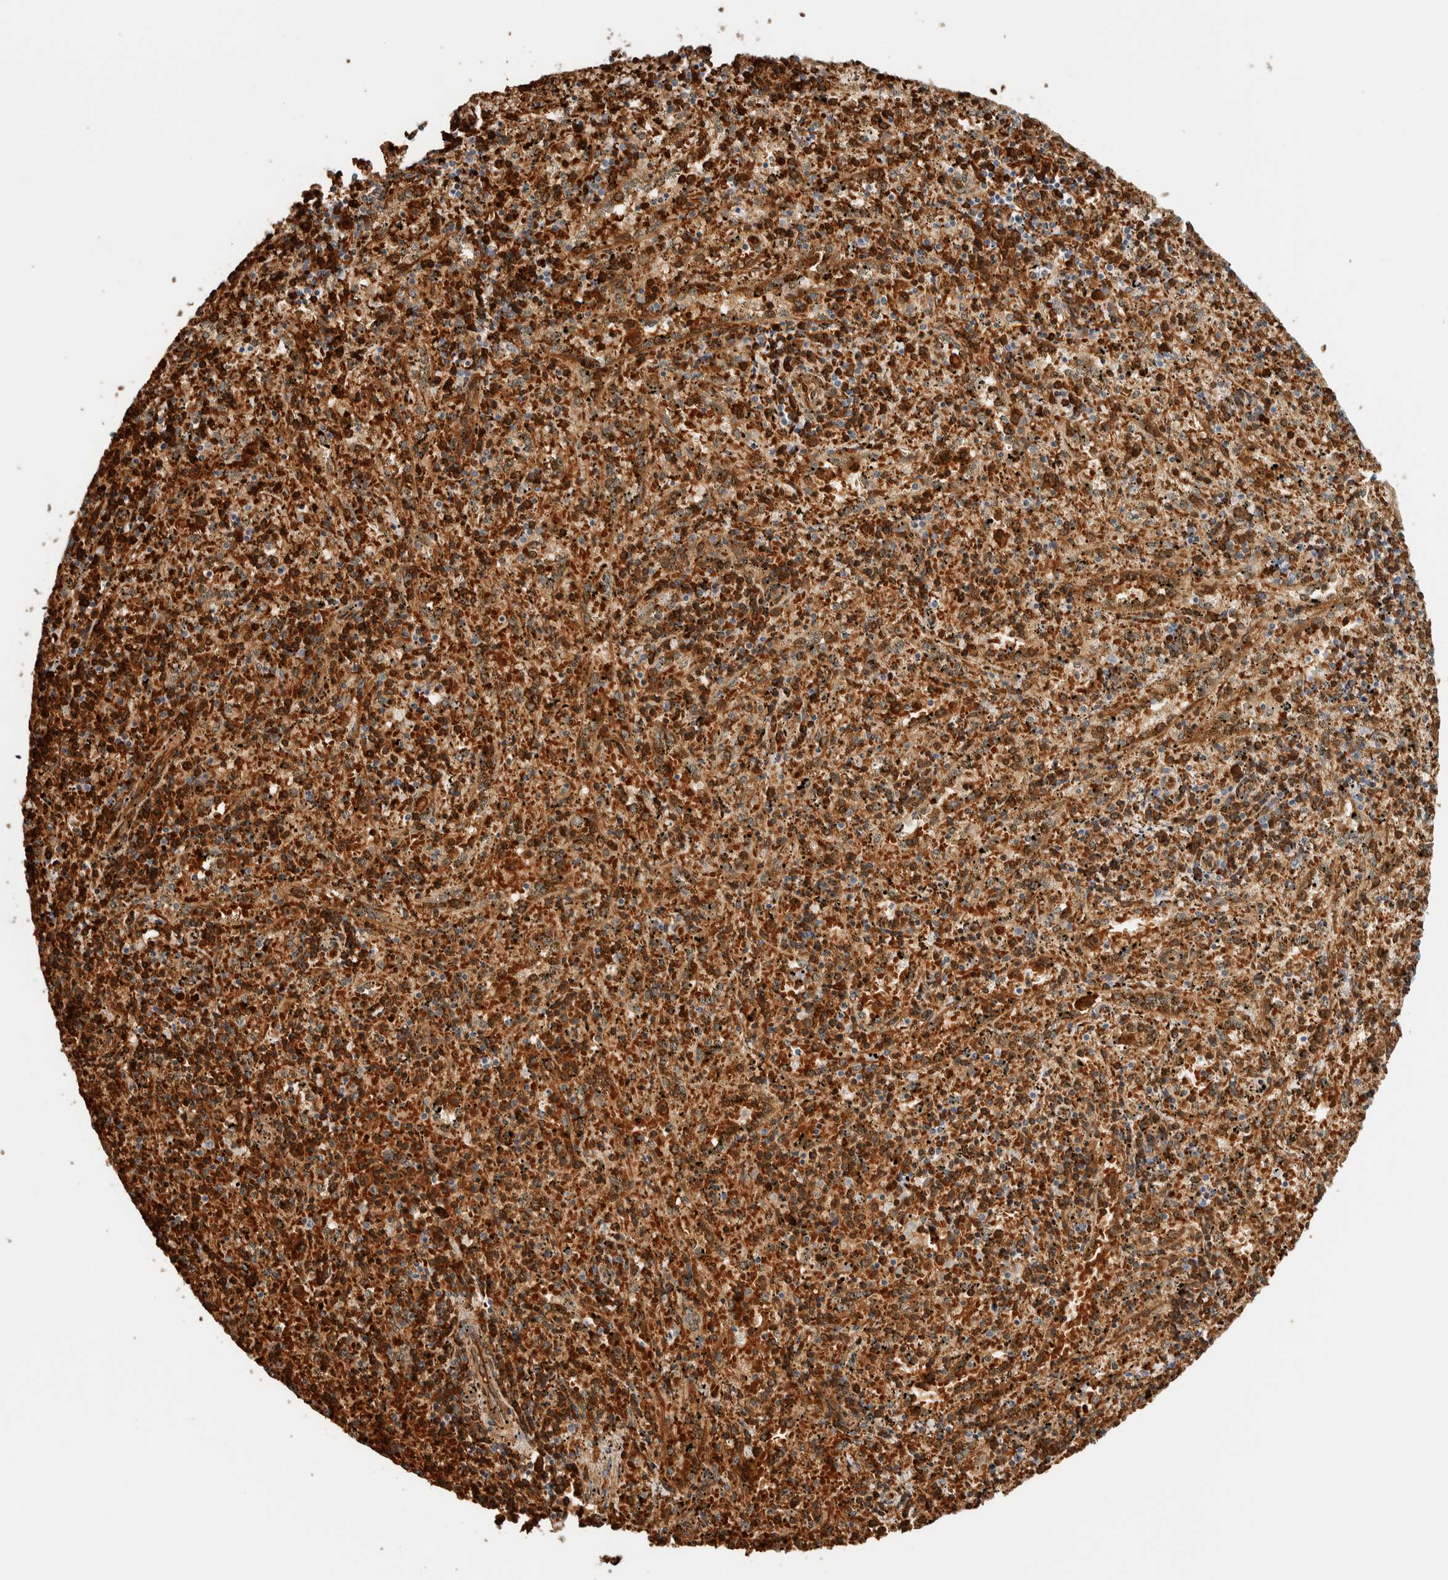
{"staining": {"intensity": "strong", "quantity": "25%-75%", "location": "cytoplasmic/membranous"}, "tissue": "spleen", "cell_type": "Cells in red pulp", "image_type": "normal", "snomed": [{"axis": "morphology", "description": "Normal tissue, NOS"}, {"axis": "topography", "description": "Spleen"}], "caption": "This histopathology image exhibits benign spleen stained with immunohistochemistry to label a protein in brown. The cytoplasmic/membranous of cells in red pulp show strong positivity for the protein. Nuclei are counter-stained blue.", "gene": "TSTD2", "patient": {"sex": "male", "age": 11}}